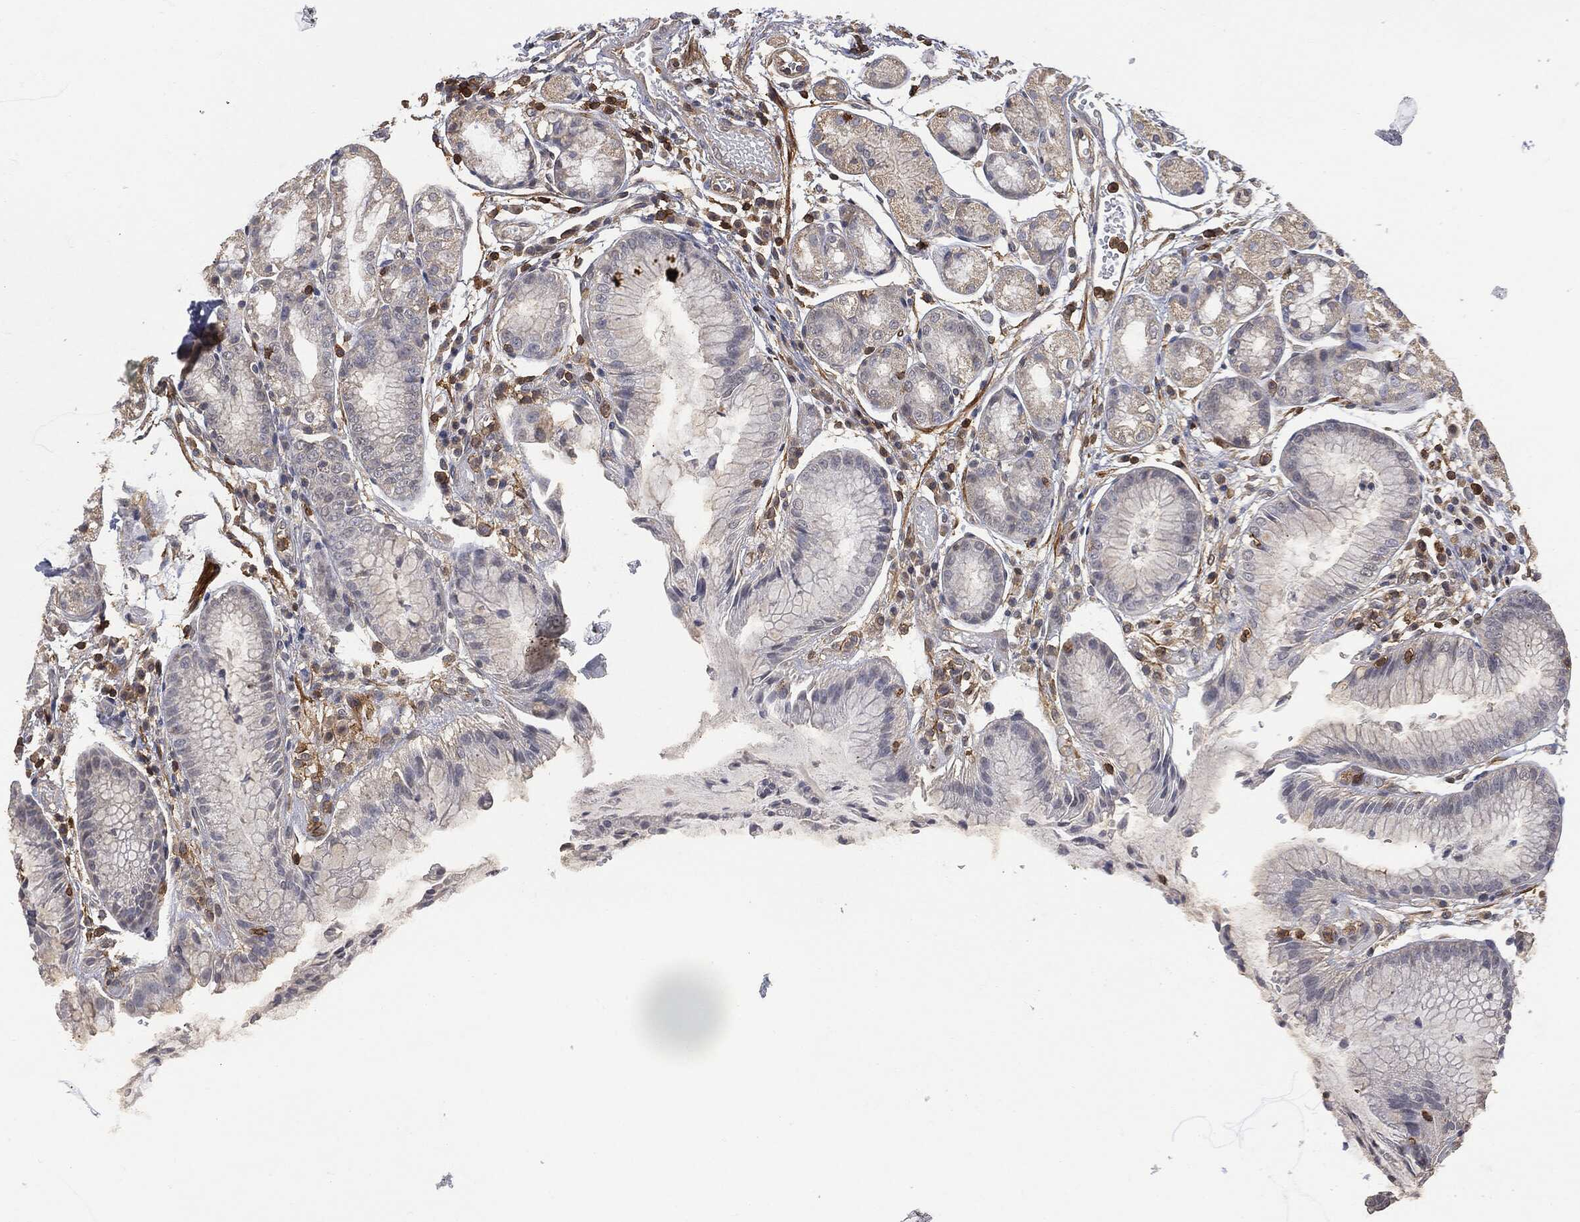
{"staining": {"intensity": "moderate", "quantity": "<25%", "location": "cytoplasmic/membranous"}, "tissue": "stomach", "cell_type": "Glandular cells", "image_type": "normal", "snomed": [{"axis": "morphology", "description": "Normal tissue, NOS"}, {"axis": "topography", "description": "Stomach, upper"}], "caption": "Glandular cells exhibit low levels of moderate cytoplasmic/membranous staining in approximately <25% of cells in benign stomach. The staining is performed using DAB (3,3'-diaminobenzidine) brown chromogen to label protein expression. The nuclei are counter-stained blue using hematoxylin.", "gene": "PSMB10", "patient": {"sex": "male", "age": 72}}